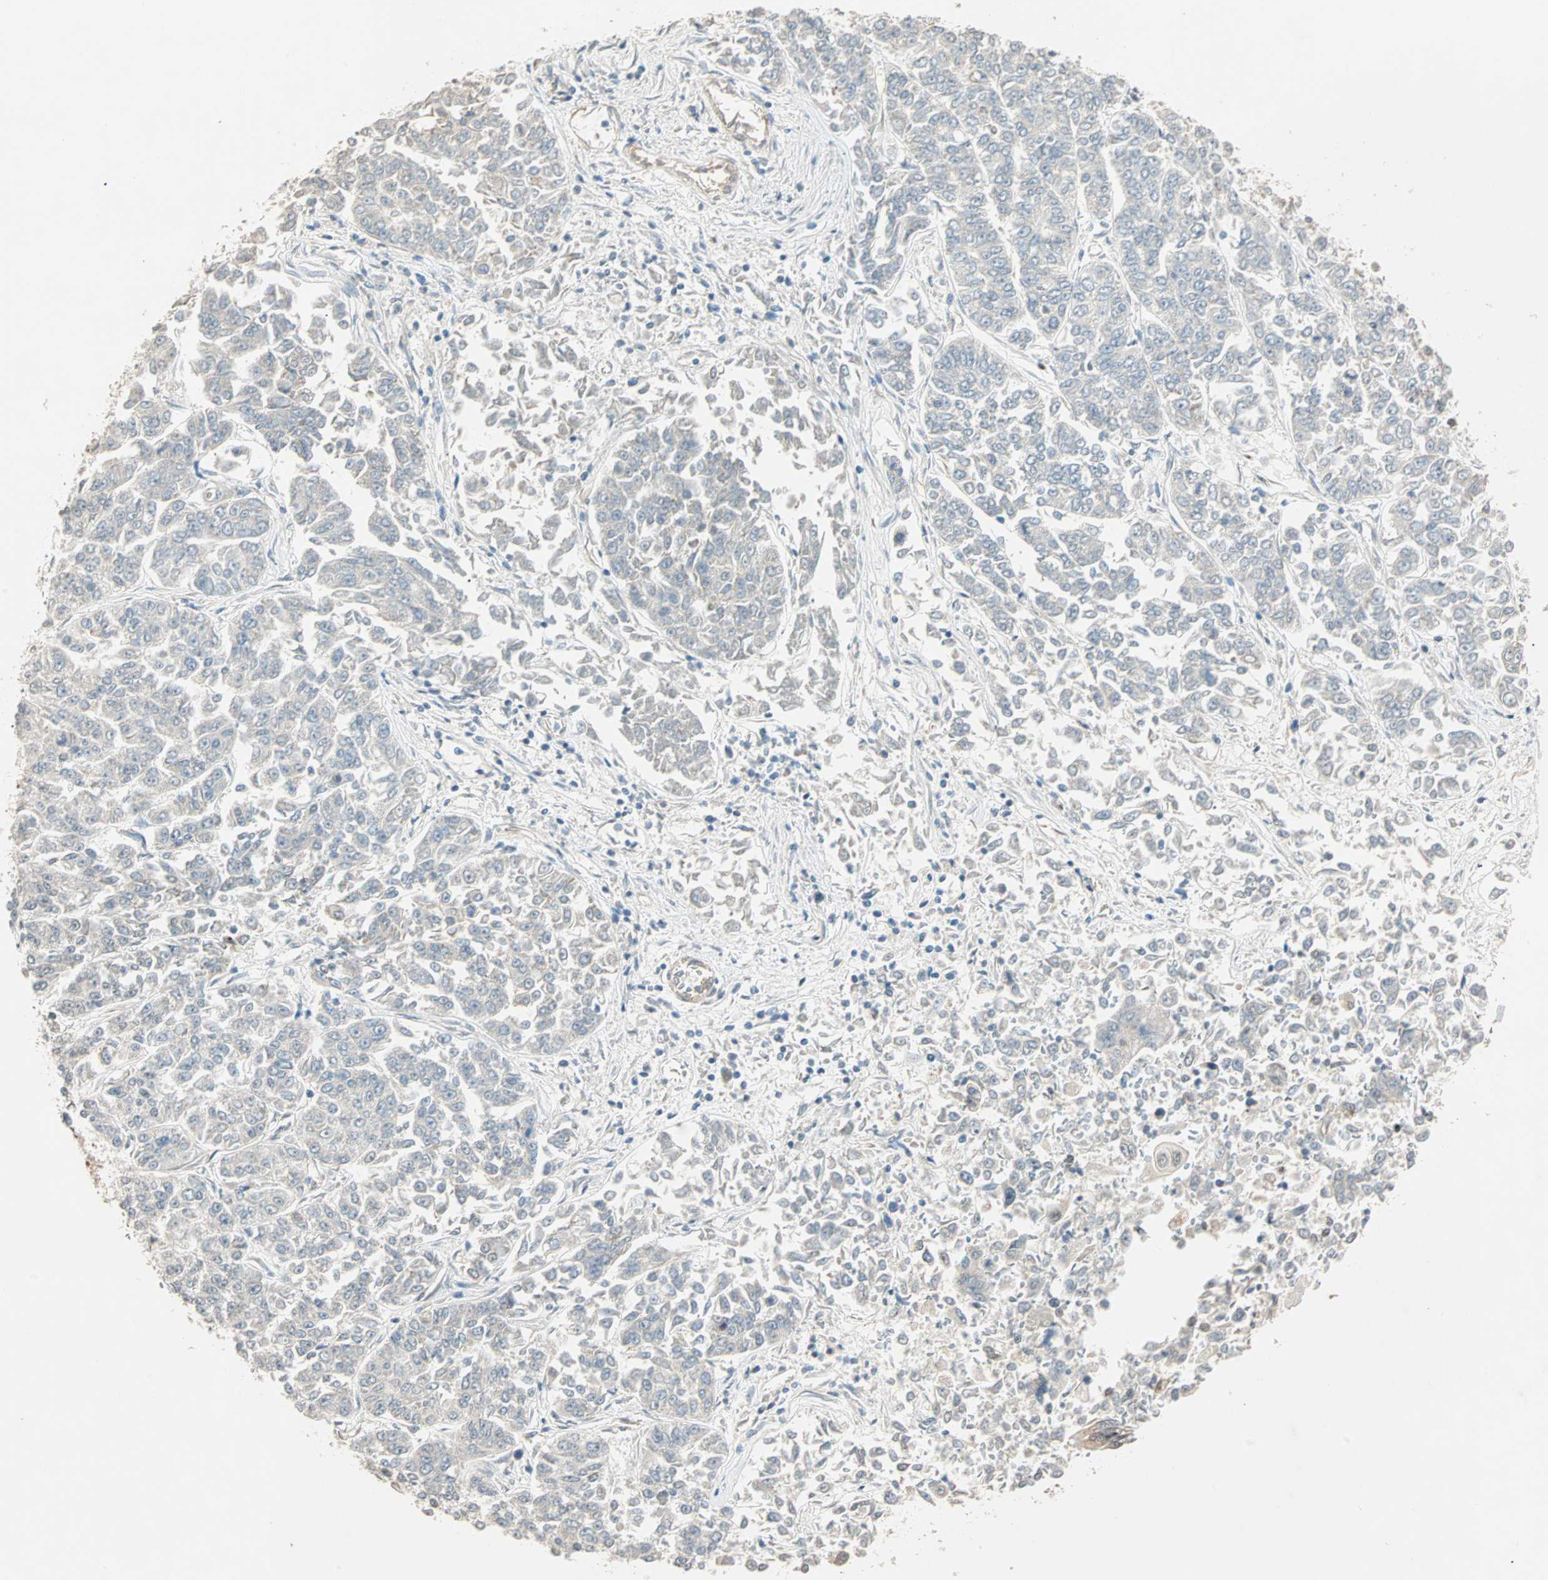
{"staining": {"intensity": "weak", "quantity": "<25%", "location": "cytoplasmic/membranous"}, "tissue": "lung cancer", "cell_type": "Tumor cells", "image_type": "cancer", "snomed": [{"axis": "morphology", "description": "Adenocarcinoma, NOS"}, {"axis": "topography", "description": "Lung"}], "caption": "The image displays no staining of tumor cells in adenocarcinoma (lung).", "gene": "PRDM2", "patient": {"sex": "male", "age": 84}}